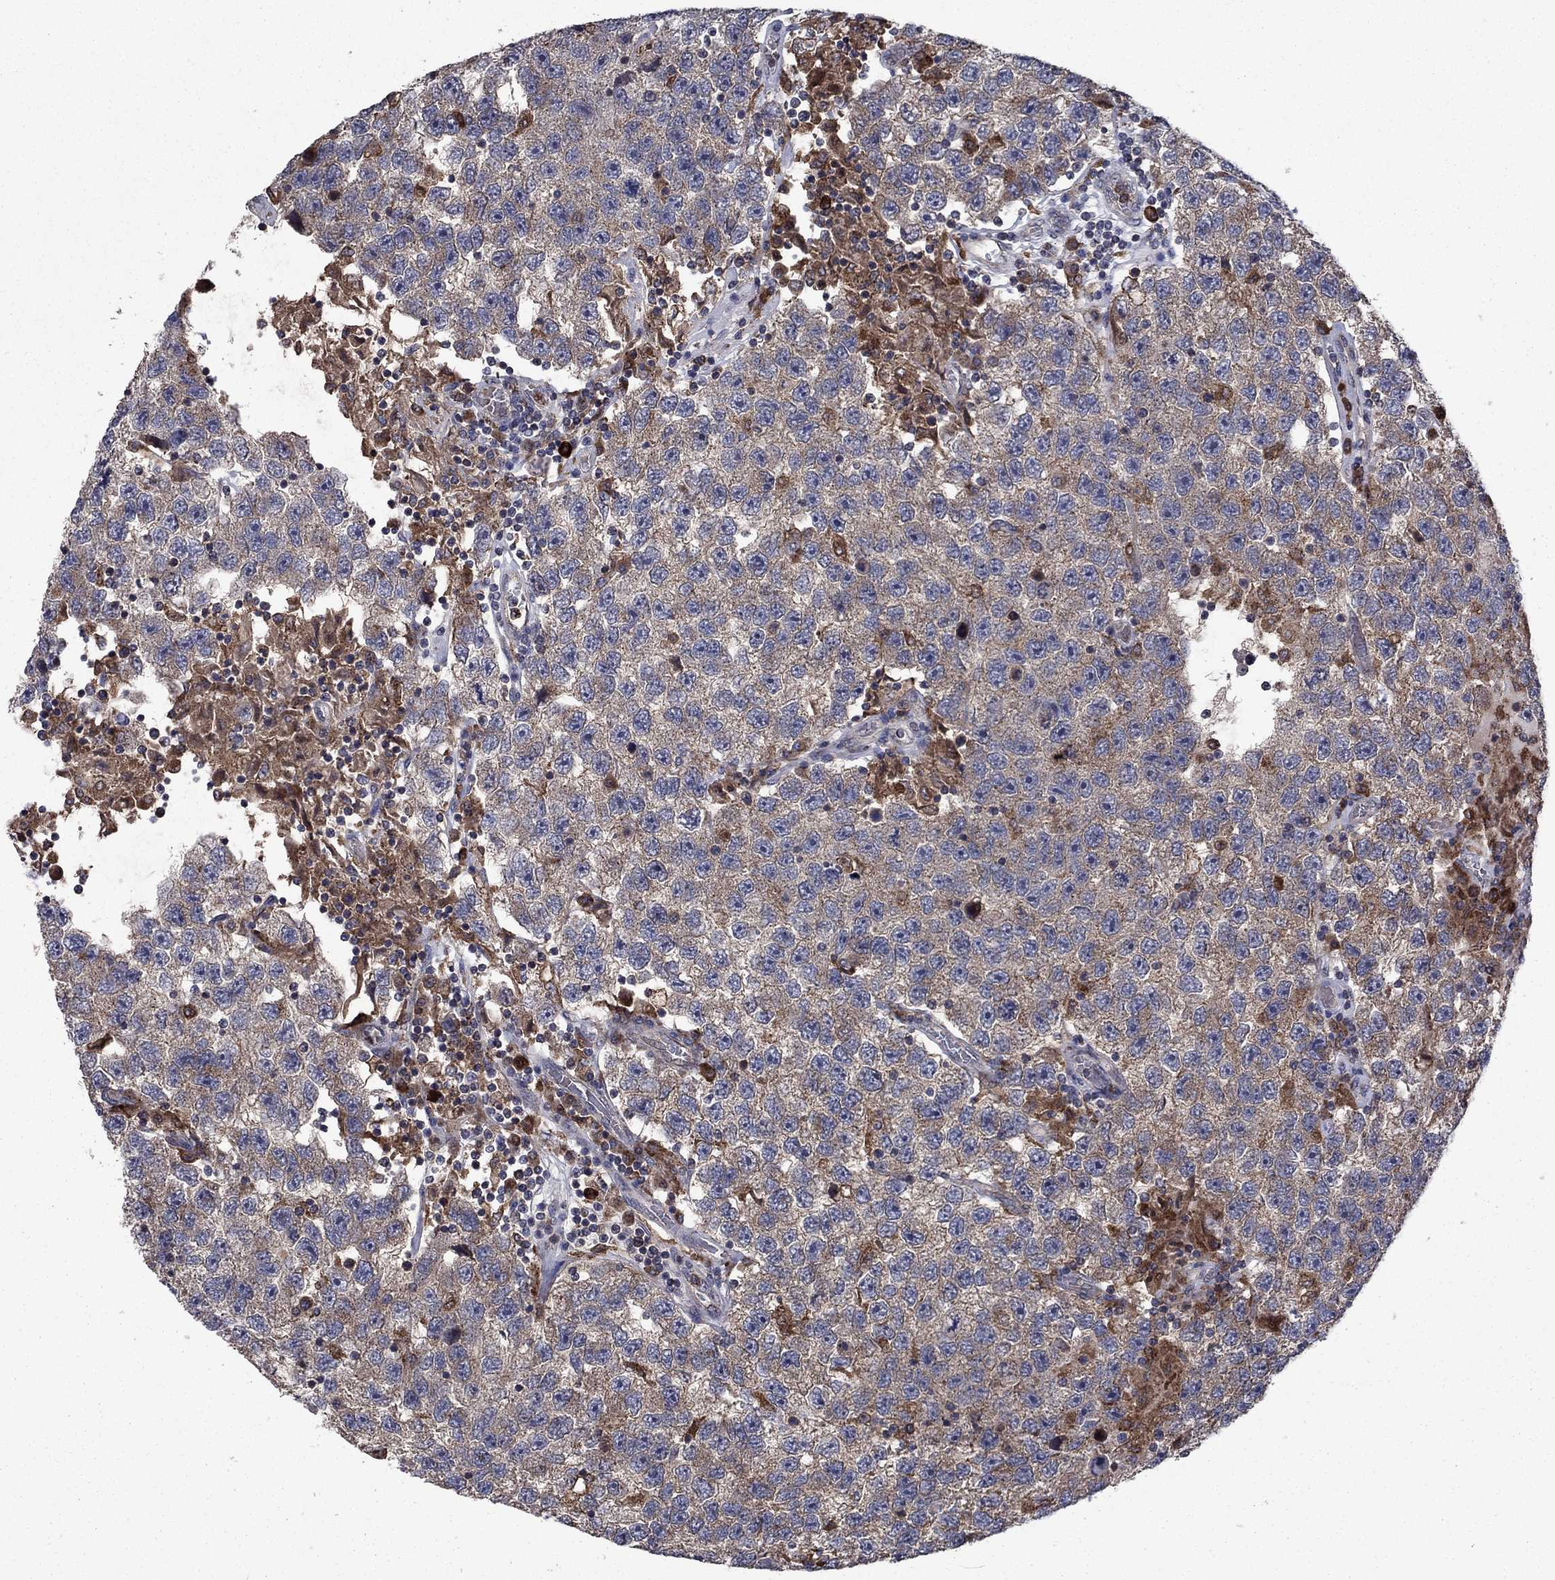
{"staining": {"intensity": "weak", "quantity": "25%-75%", "location": "cytoplasmic/membranous"}, "tissue": "testis cancer", "cell_type": "Tumor cells", "image_type": "cancer", "snomed": [{"axis": "morphology", "description": "Seminoma, NOS"}, {"axis": "topography", "description": "Testis"}], "caption": "Human testis cancer stained for a protein (brown) exhibits weak cytoplasmic/membranous positive positivity in approximately 25%-75% of tumor cells.", "gene": "MEA1", "patient": {"sex": "male", "age": 26}}